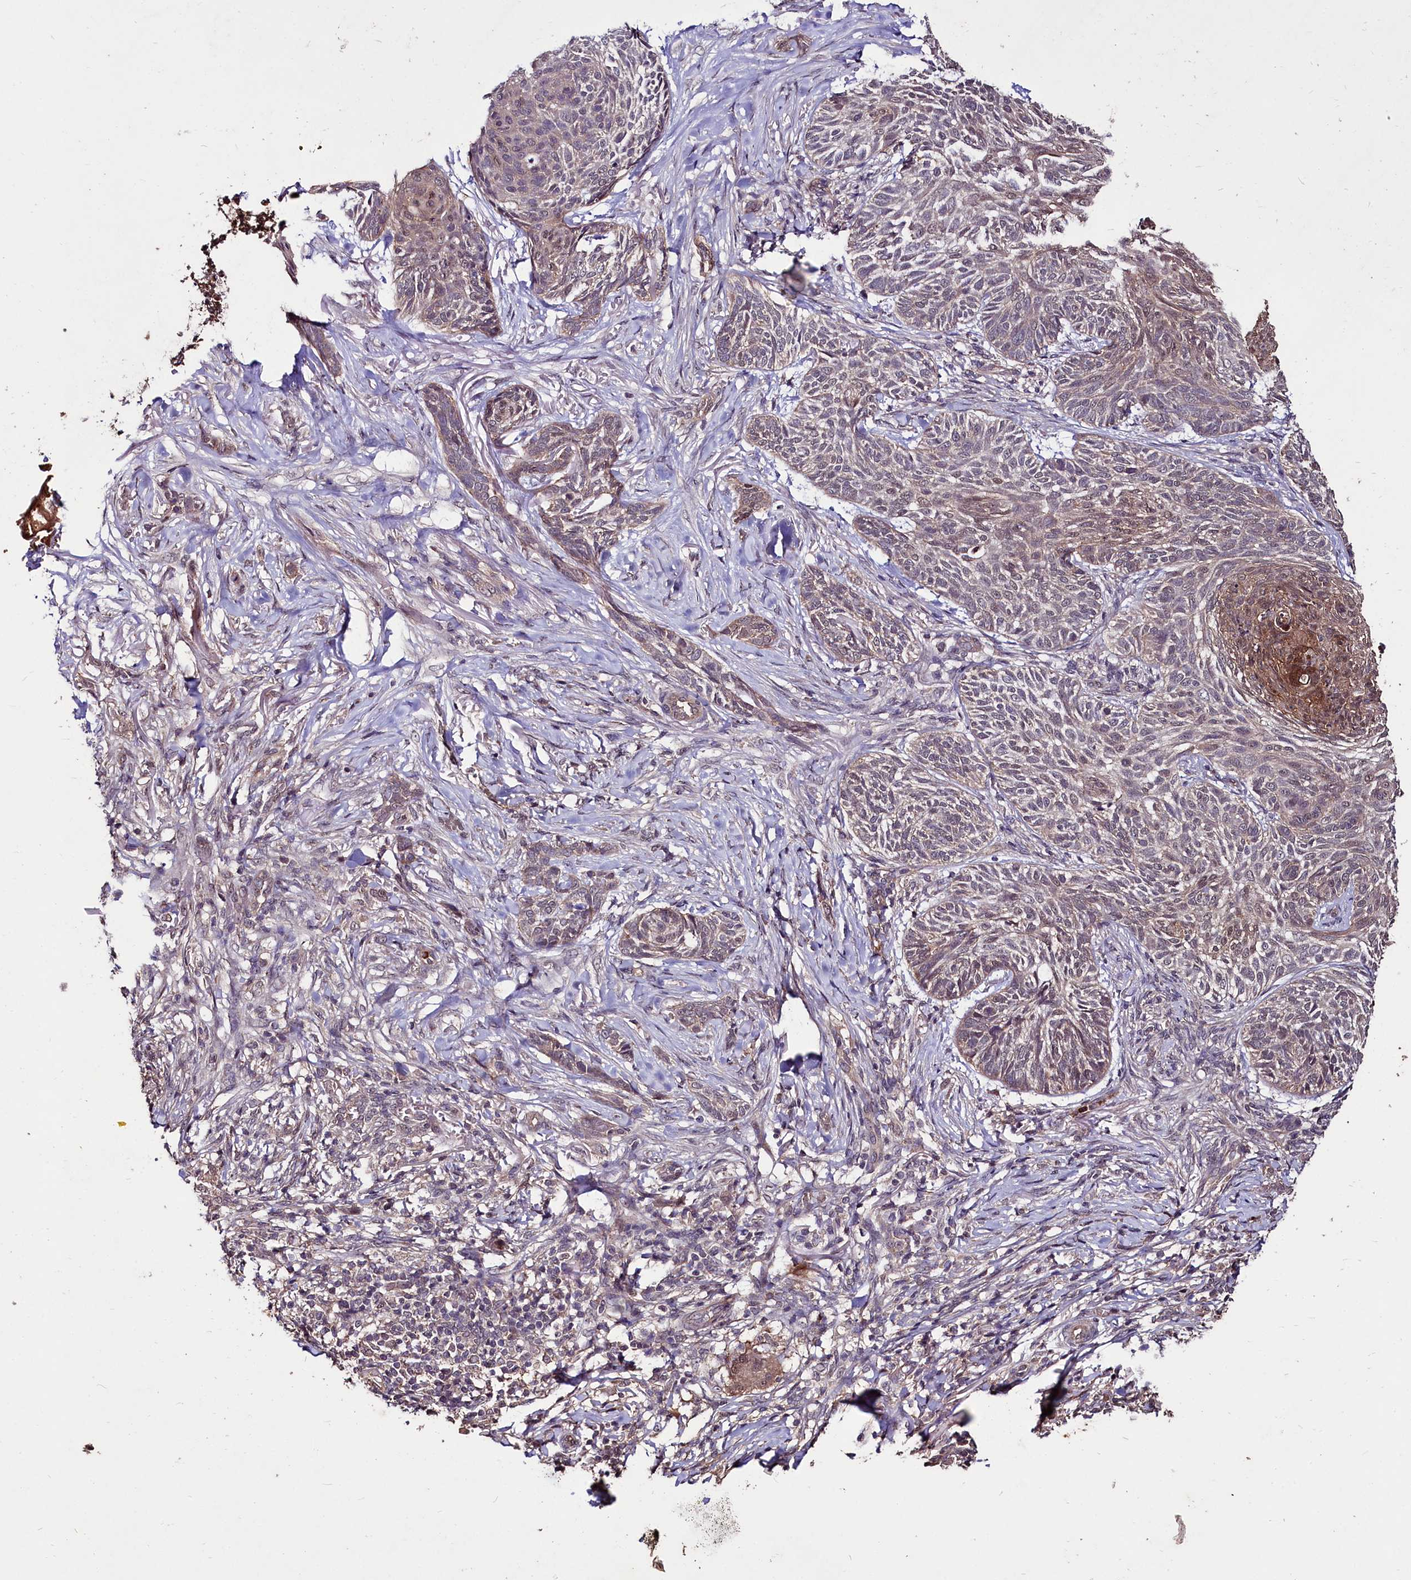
{"staining": {"intensity": "moderate", "quantity": "<25%", "location": "cytoplasmic/membranous"}, "tissue": "skin cancer", "cell_type": "Tumor cells", "image_type": "cancer", "snomed": [{"axis": "morphology", "description": "Normal tissue, NOS"}, {"axis": "morphology", "description": "Basal cell carcinoma"}, {"axis": "topography", "description": "Skin"}], "caption": "Human basal cell carcinoma (skin) stained with a protein marker displays moderate staining in tumor cells.", "gene": "KLRB1", "patient": {"sex": "male", "age": 66}}